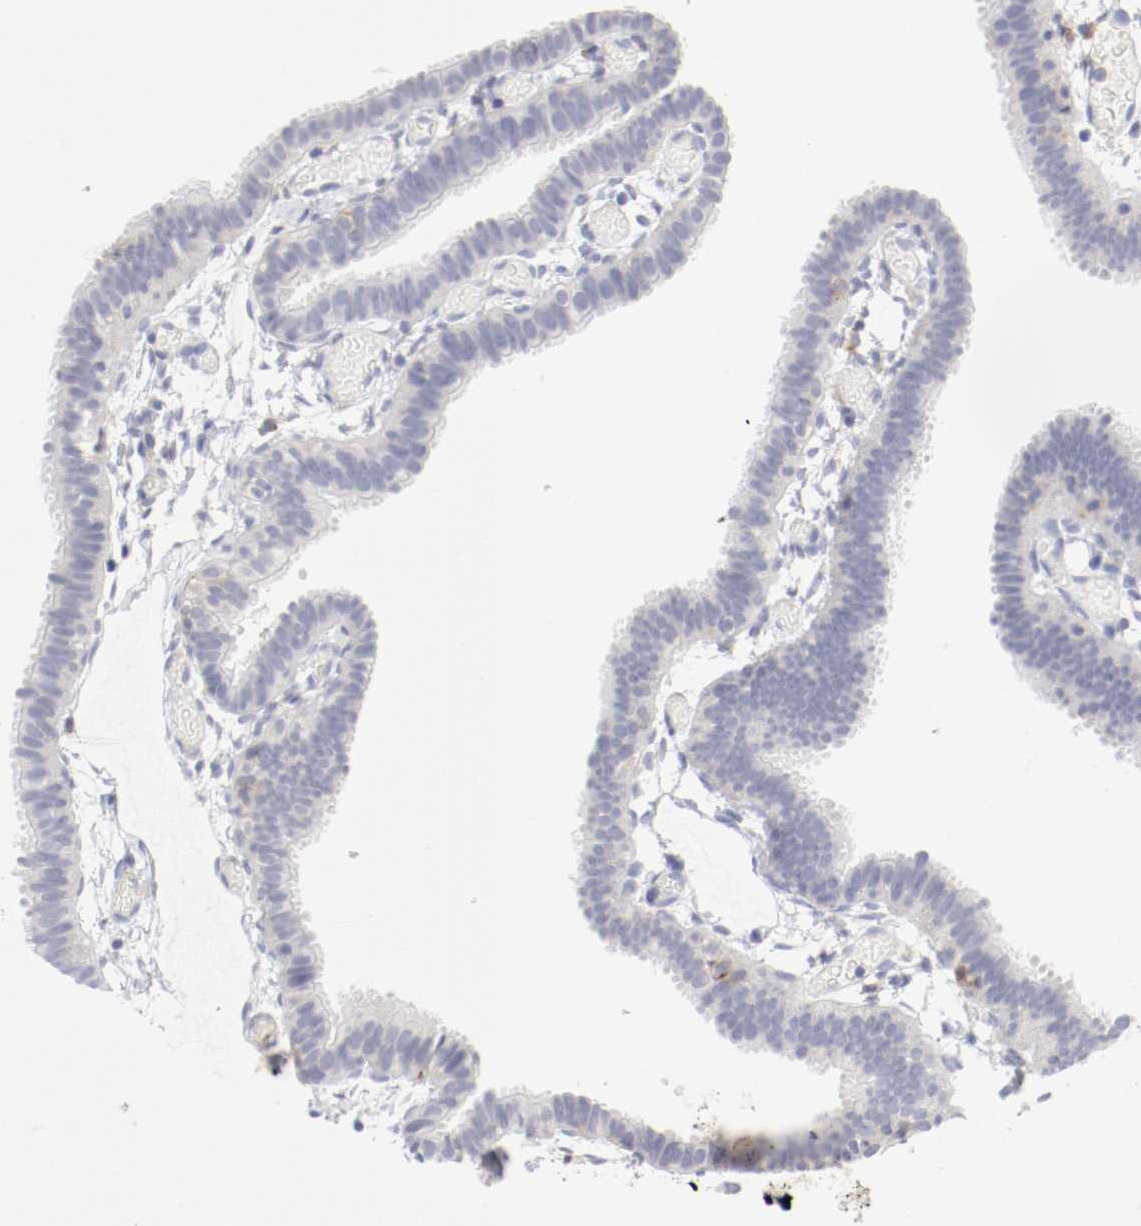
{"staining": {"intensity": "negative", "quantity": "none", "location": "none"}, "tissue": "fallopian tube", "cell_type": "Glandular cells", "image_type": "normal", "snomed": [{"axis": "morphology", "description": "Normal tissue, NOS"}, {"axis": "topography", "description": "Fallopian tube"}], "caption": "A high-resolution histopathology image shows IHC staining of unremarkable fallopian tube, which shows no significant positivity in glandular cells.", "gene": "ITGAX", "patient": {"sex": "female", "age": 29}}